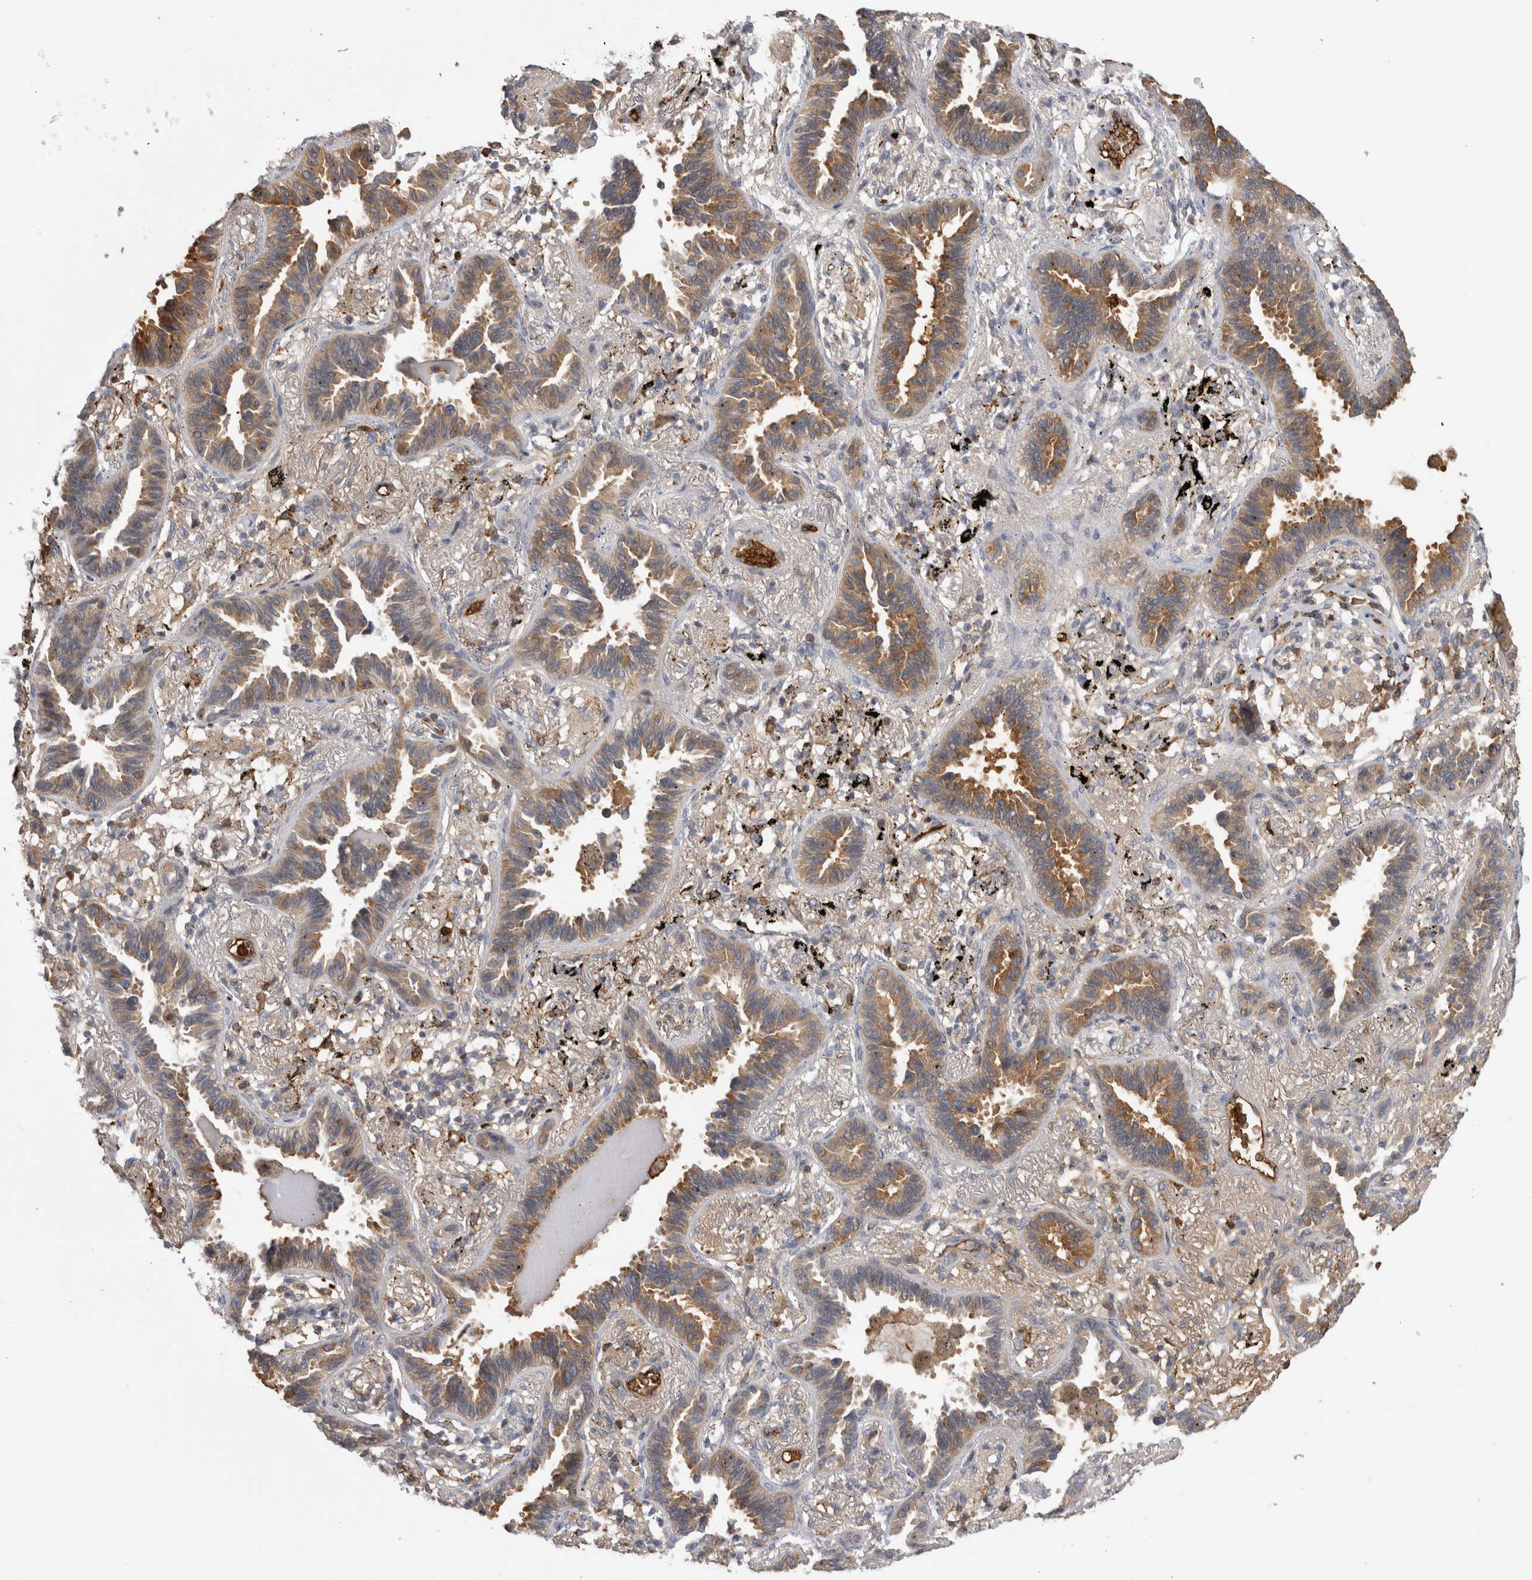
{"staining": {"intensity": "weak", "quantity": ">75%", "location": "cytoplasmic/membranous"}, "tissue": "lung cancer", "cell_type": "Tumor cells", "image_type": "cancer", "snomed": [{"axis": "morphology", "description": "Adenocarcinoma, NOS"}, {"axis": "topography", "description": "Lung"}], "caption": "An image of human lung cancer (adenocarcinoma) stained for a protein demonstrates weak cytoplasmic/membranous brown staining in tumor cells.", "gene": "TBCE", "patient": {"sex": "male", "age": 59}}